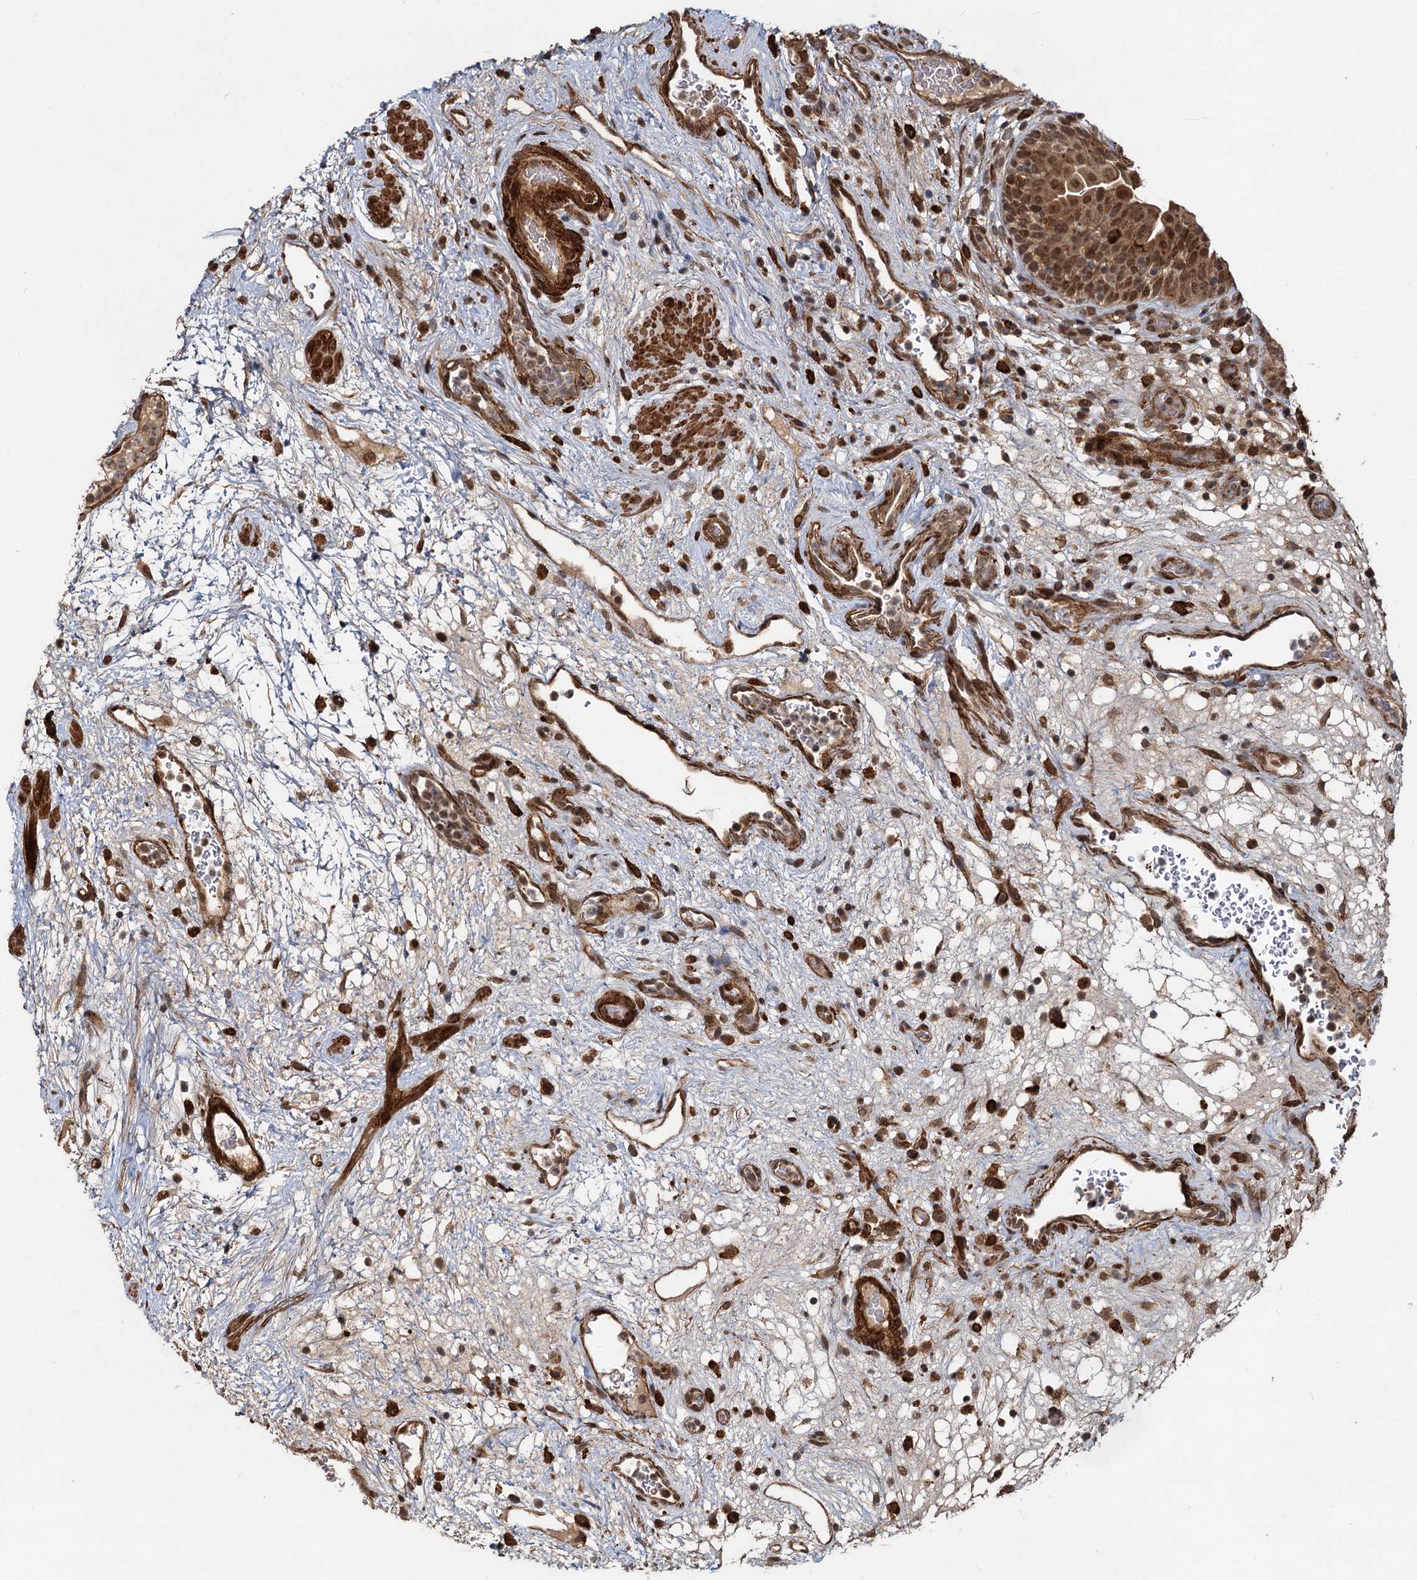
{"staining": {"intensity": "moderate", "quantity": ">75%", "location": "cytoplasmic/membranous,nuclear"}, "tissue": "urinary bladder", "cell_type": "Urothelial cells", "image_type": "normal", "snomed": [{"axis": "morphology", "description": "Normal tissue, NOS"}, {"axis": "topography", "description": "Urinary bladder"}], "caption": "Normal urinary bladder displays moderate cytoplasmic/membranous,nuclear staining in about >75% of urothelial cells.", "gene": "TRIM23", "patient": {"sex": "male", "age": 71}}